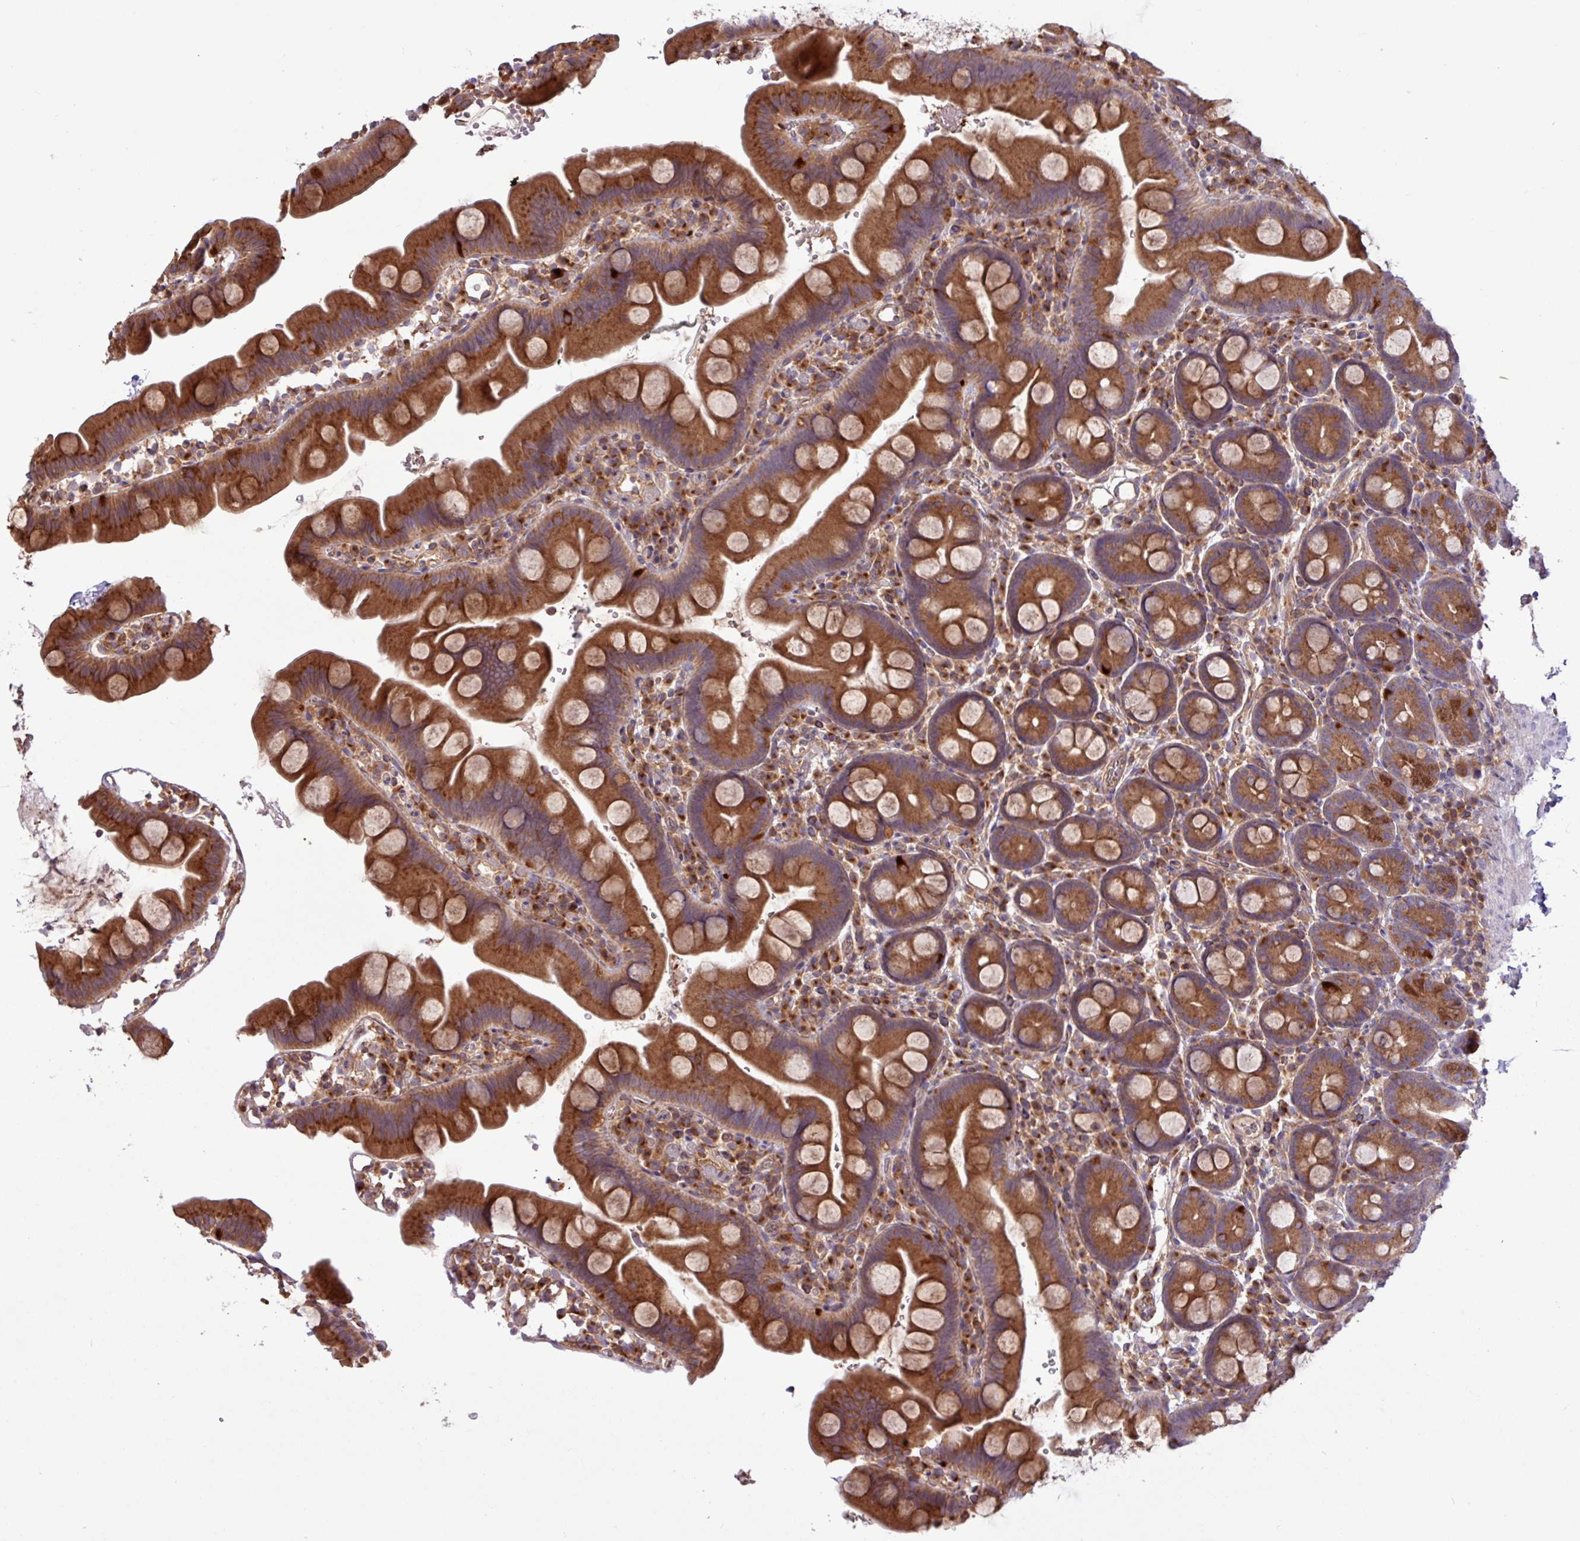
{"staining": {"intensity": "strong", "quantity": ">75%", "location": "cytoplasmic/membranous"}, "tissue": "small intestine", "cell_type": "Glandular cells", "image_type": "normal", "snomed": [{"axis": "morphology", "description": "Normal tissue, NOS"}, {"axis": "topography", "description": "Small intestine"}], "caption": "Small intestine stained with DAB (3,3'-diaminobenzidine) immunohistochemistry (IHC) shows high levels of strong cytoplasmic/membranous staining in about >75% of glandular cells. (IHC, brightfield microscopy, high magnification).", "gene": "RAB19", "patient": {"sex": "female", "age": 68}}